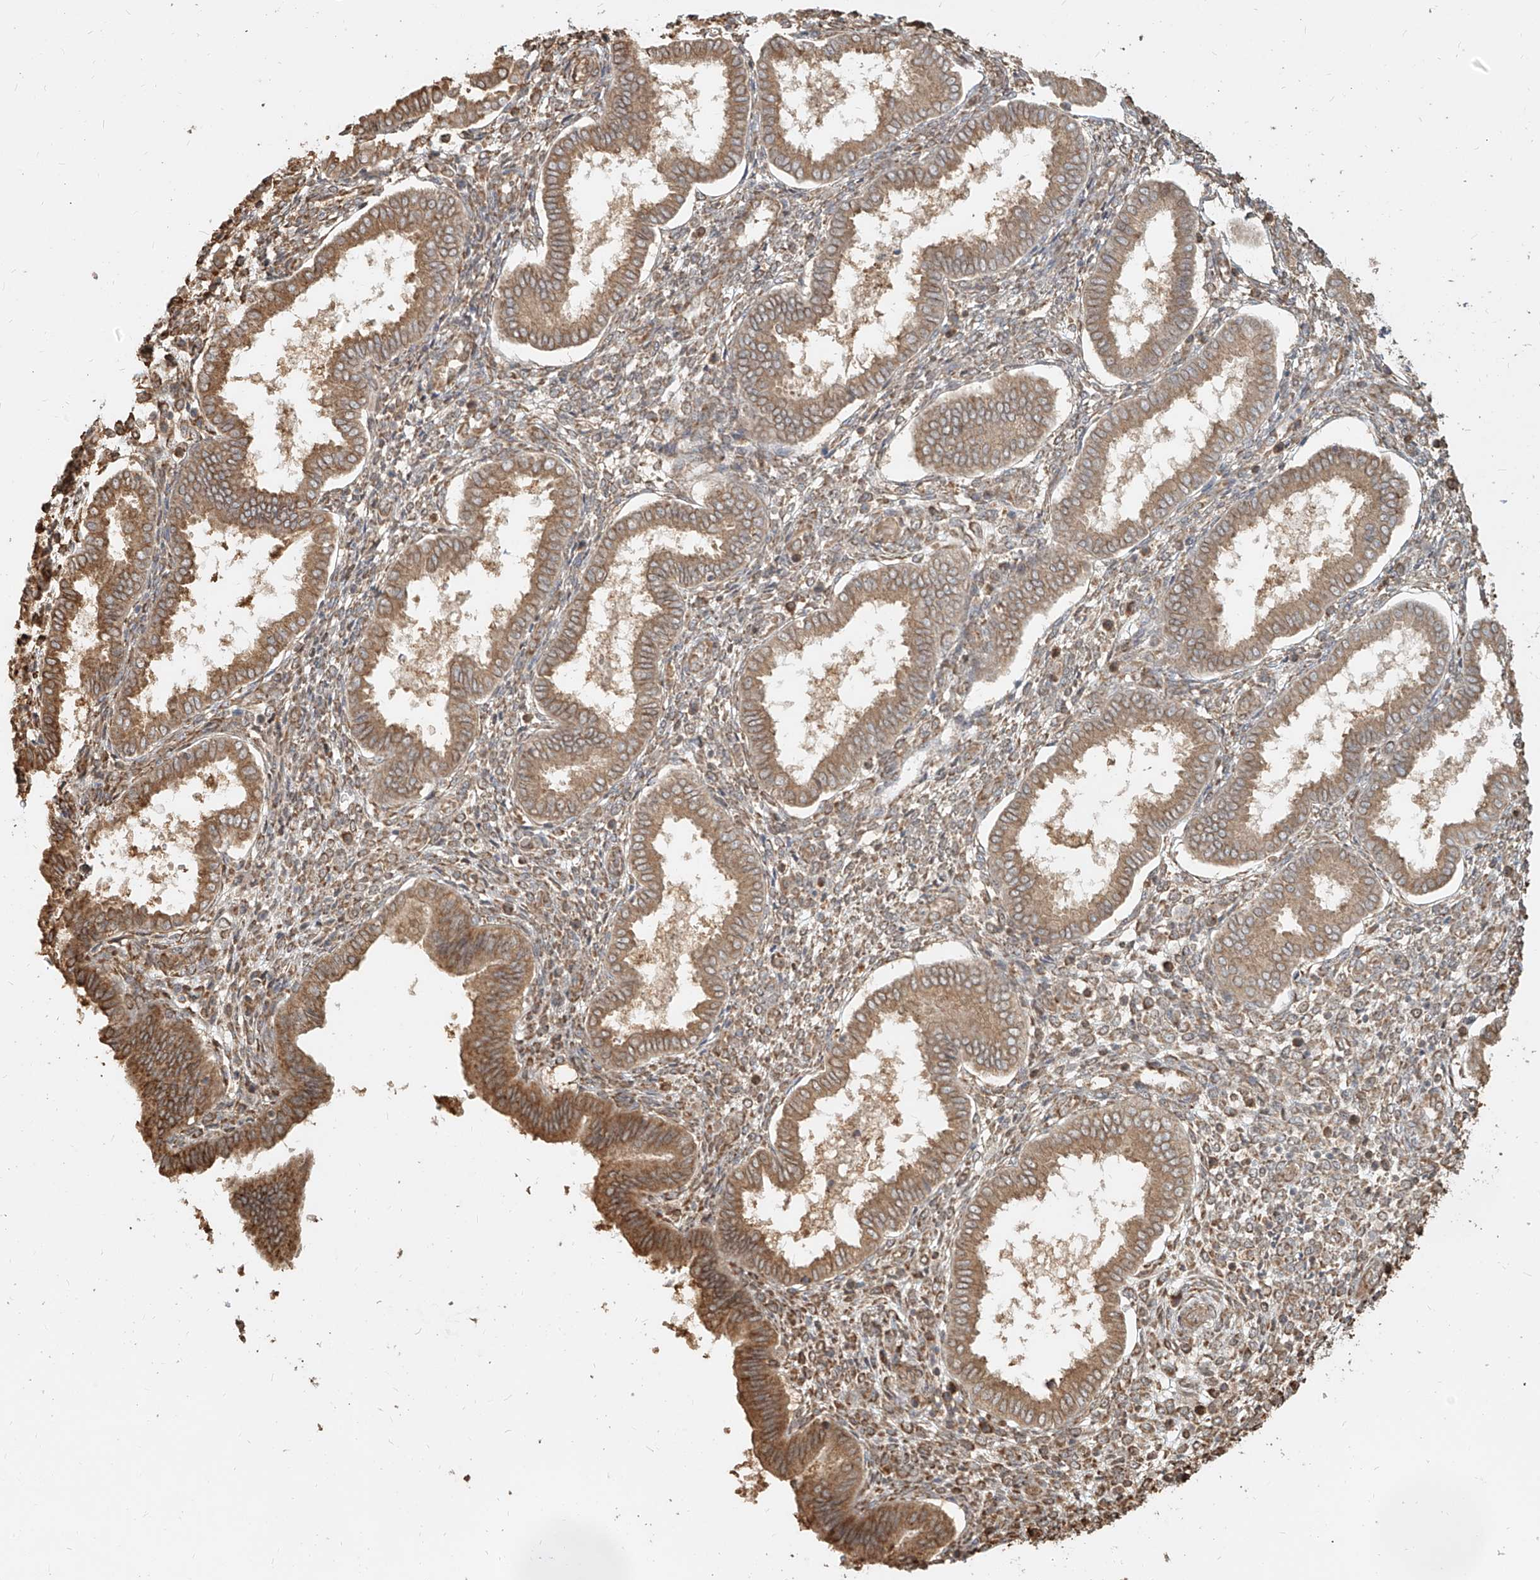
{"staining": {"intensity": "moderate", "quantity": "25%-75%", "location": "cytoplasmic/membranous"}, "tissue": "endometrium", "cell_type": "Cells in endometrial stroma", "image_type": "normal", "snomed": [{"axis": "morphology", "description": "Normal tissue, NOS"}, {"axis": "topography", "description": "Endometrium"}], "caption": "This histopathology image reveals unremarkable endometrium stained with immunohistochemistry (IHC) to label a protein in brown. The cytoplasmic/membranous of cells in endometrial stroma show moderate positivity for the protein. Nuclei are counter-stained blue.", "gene": "UBE2K", "patient": {"sex": "female", "age": 24}}